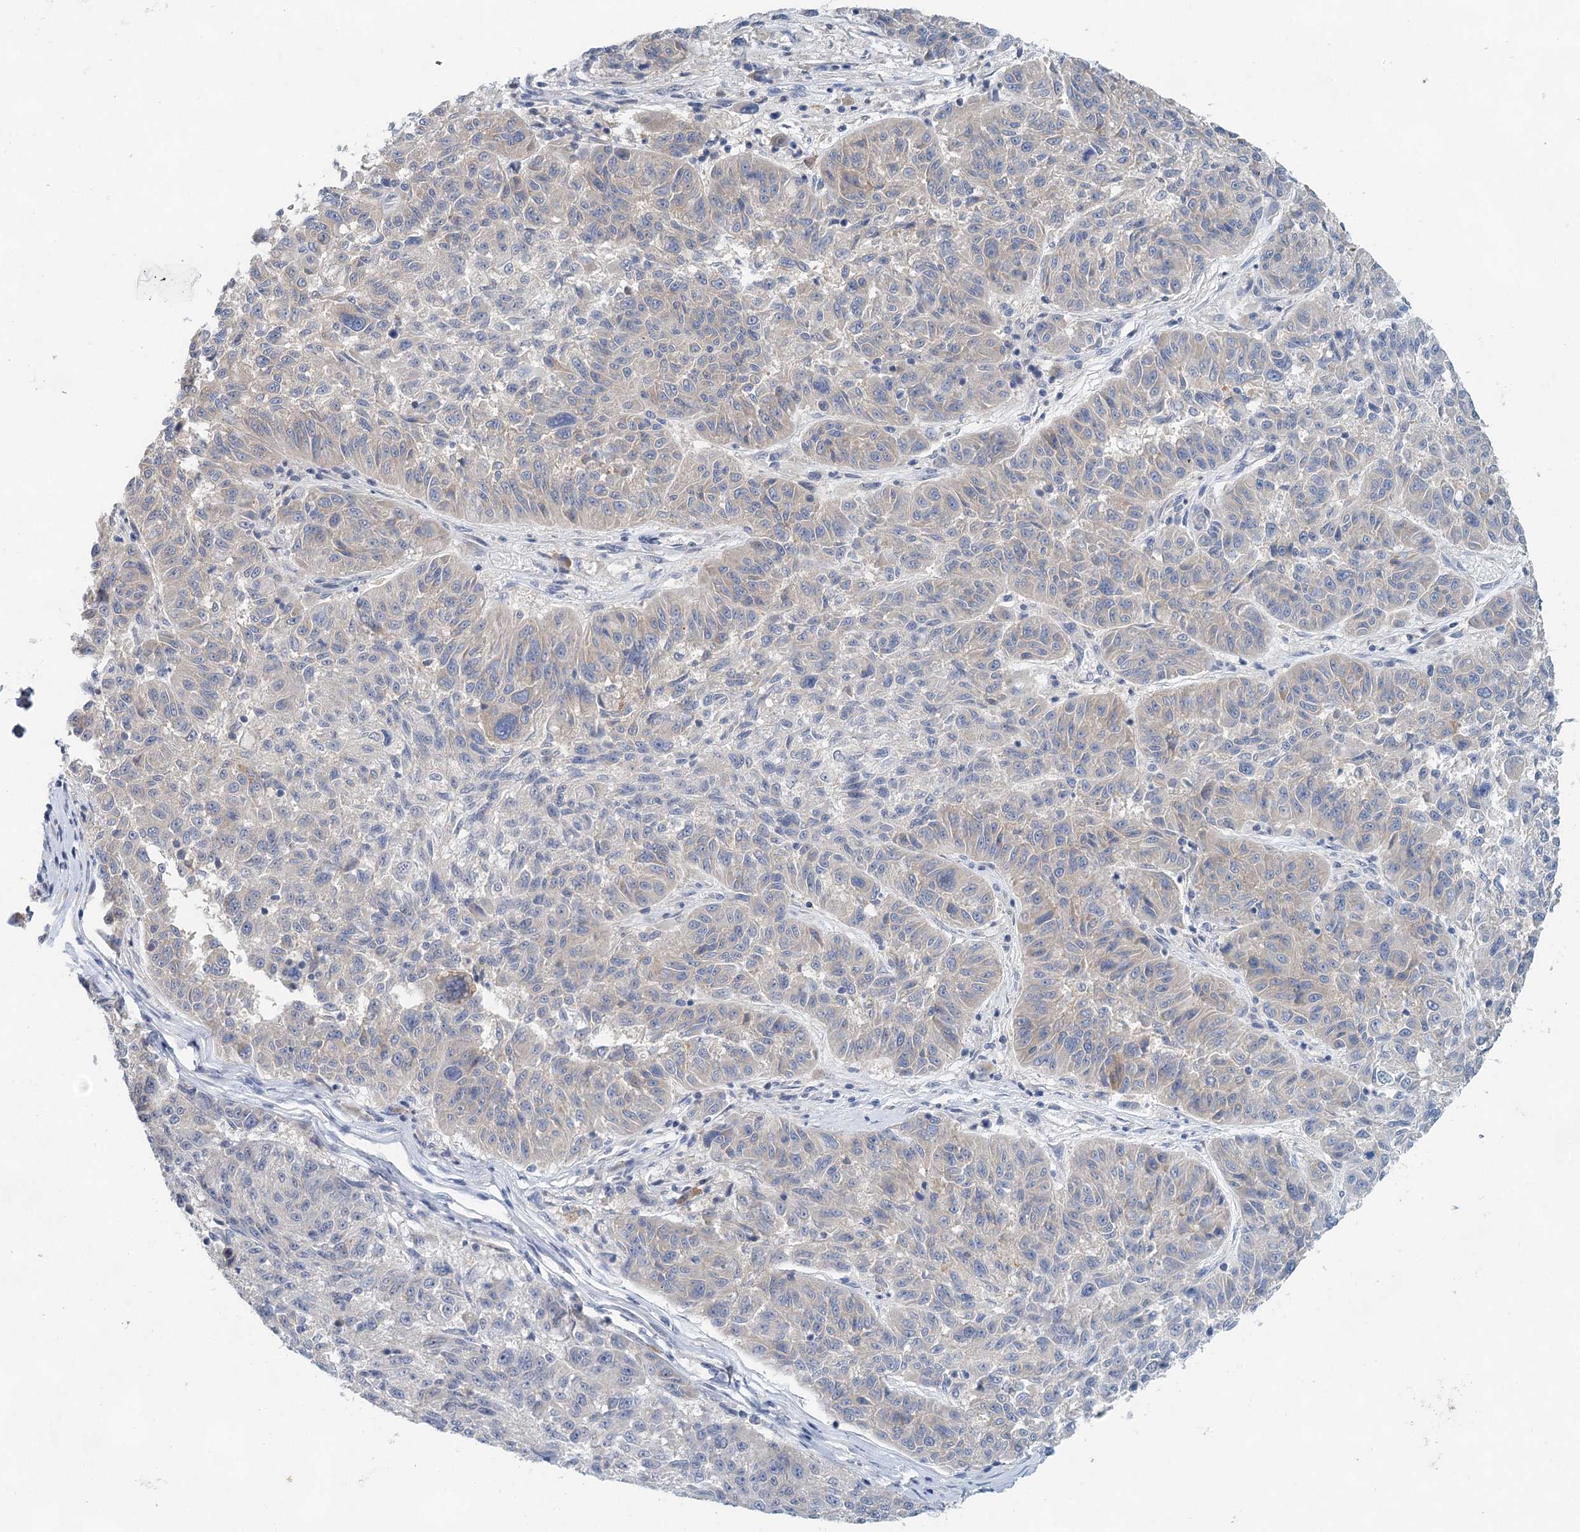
{"staining": {"intensity": "negative", "quantity": "none", "location": "none"}, "tissue": "melanoma", "cell_type": "Tumor cells", "image_type": "cancer", "snomed": [{"axis": "morphology", "description": "Malignant melanoma, NOS"}, {"axis": "topography", "description": "Skin"}], "caption": "This is a image of immunohistochemistry (IHC) staining of malignant melanoma, which shows no staining in tumor cells.", "gene": "BLTP1", "patient": {"sex": "male", "age": 53}}